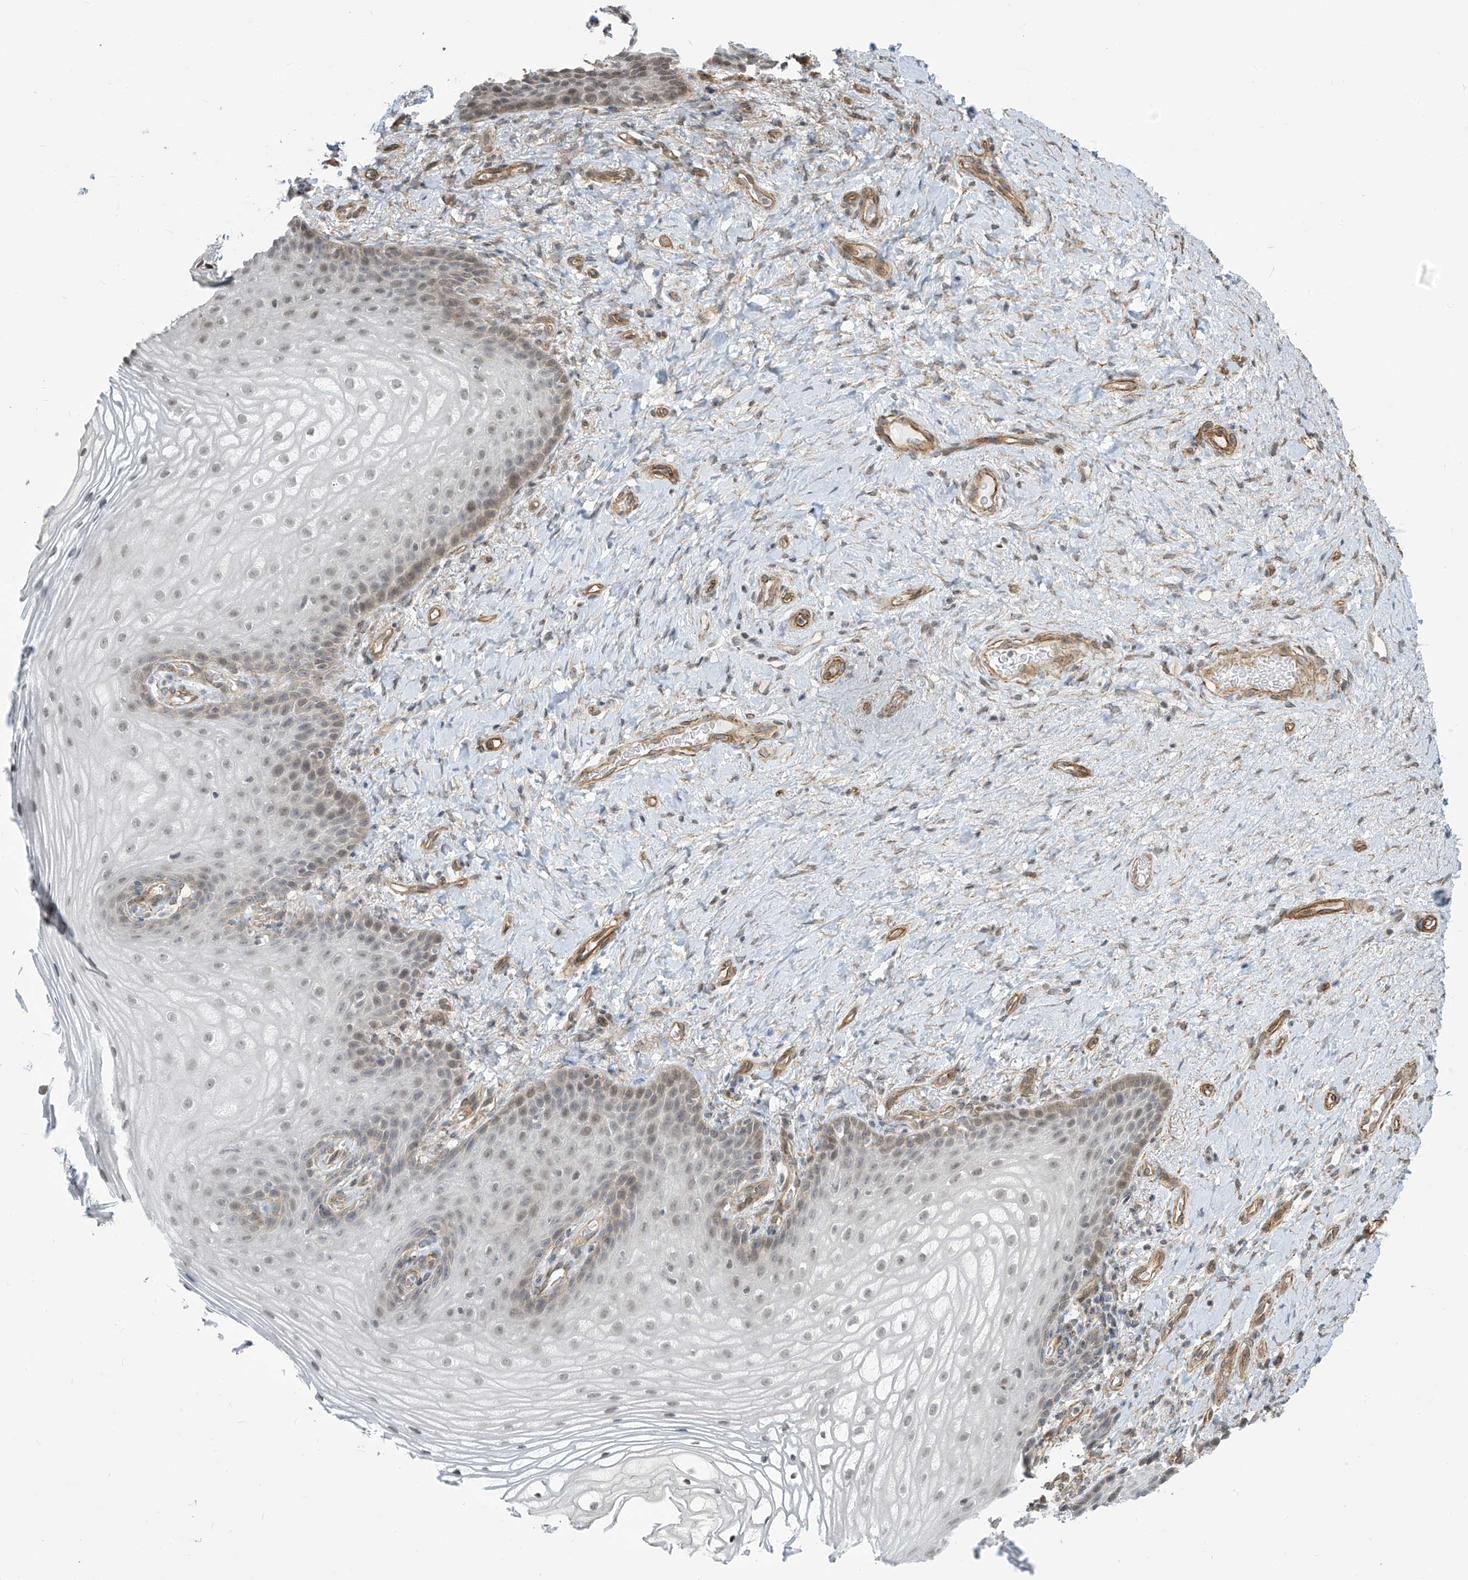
{"staining": {"intensity": "weak", "quantity": "<25%", "location": "nuclear"}, "tissue": "vagina", "cell_type": "Squamous epithelial cells", "image_type": "normal", "snomed": [{"axis": "morphology", "description": "Normal tissue, NOS"}, {"axis": "topography", "description": "Vagina"}], "caption": "Vagina stained for a protein using immunohistochemistry shows no expression squamous epithelial cells.", "gene": "METAP1D", "patient": {"sex": "female", "age": 60}}